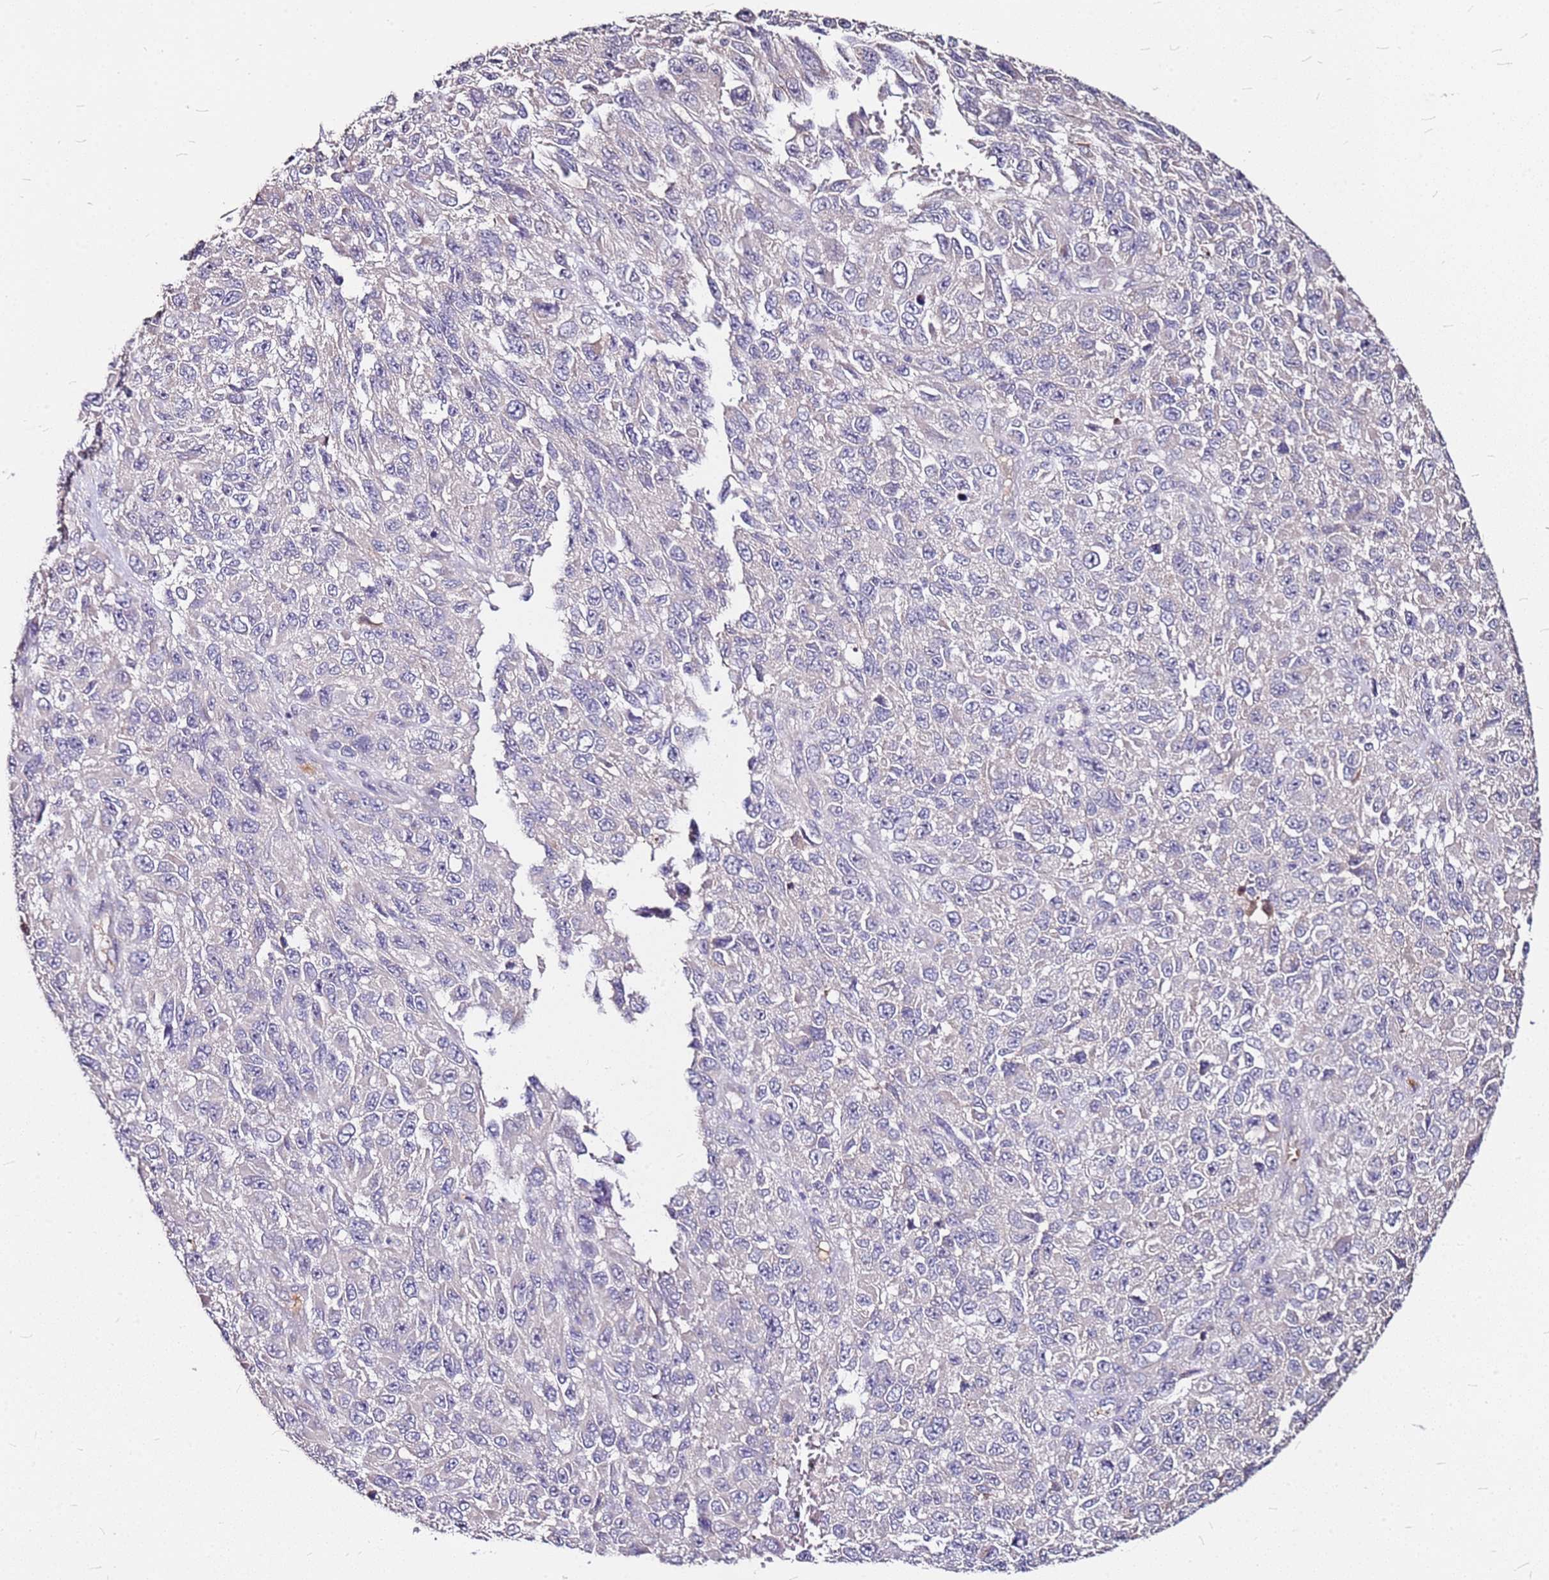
{"staining": {"intensity": "negative", "quantity": "none", "location": "none"}, "tissue": "melanoma", "cell_type": "Tumor cells", "image_type": "cancer", "snomed": [{"axis": "morphology", "description": "Normal tissue, NOS"}, {"axis": "morphology", "description": "Malignant melanoma, NOS"}, {"axis": "topography", "description": "Skin"}], "caption": "There is no significant expression in tumor cells of melanoma.", "gene": "DCDC2C", "patient": {"sex": "female", "age": 96}}